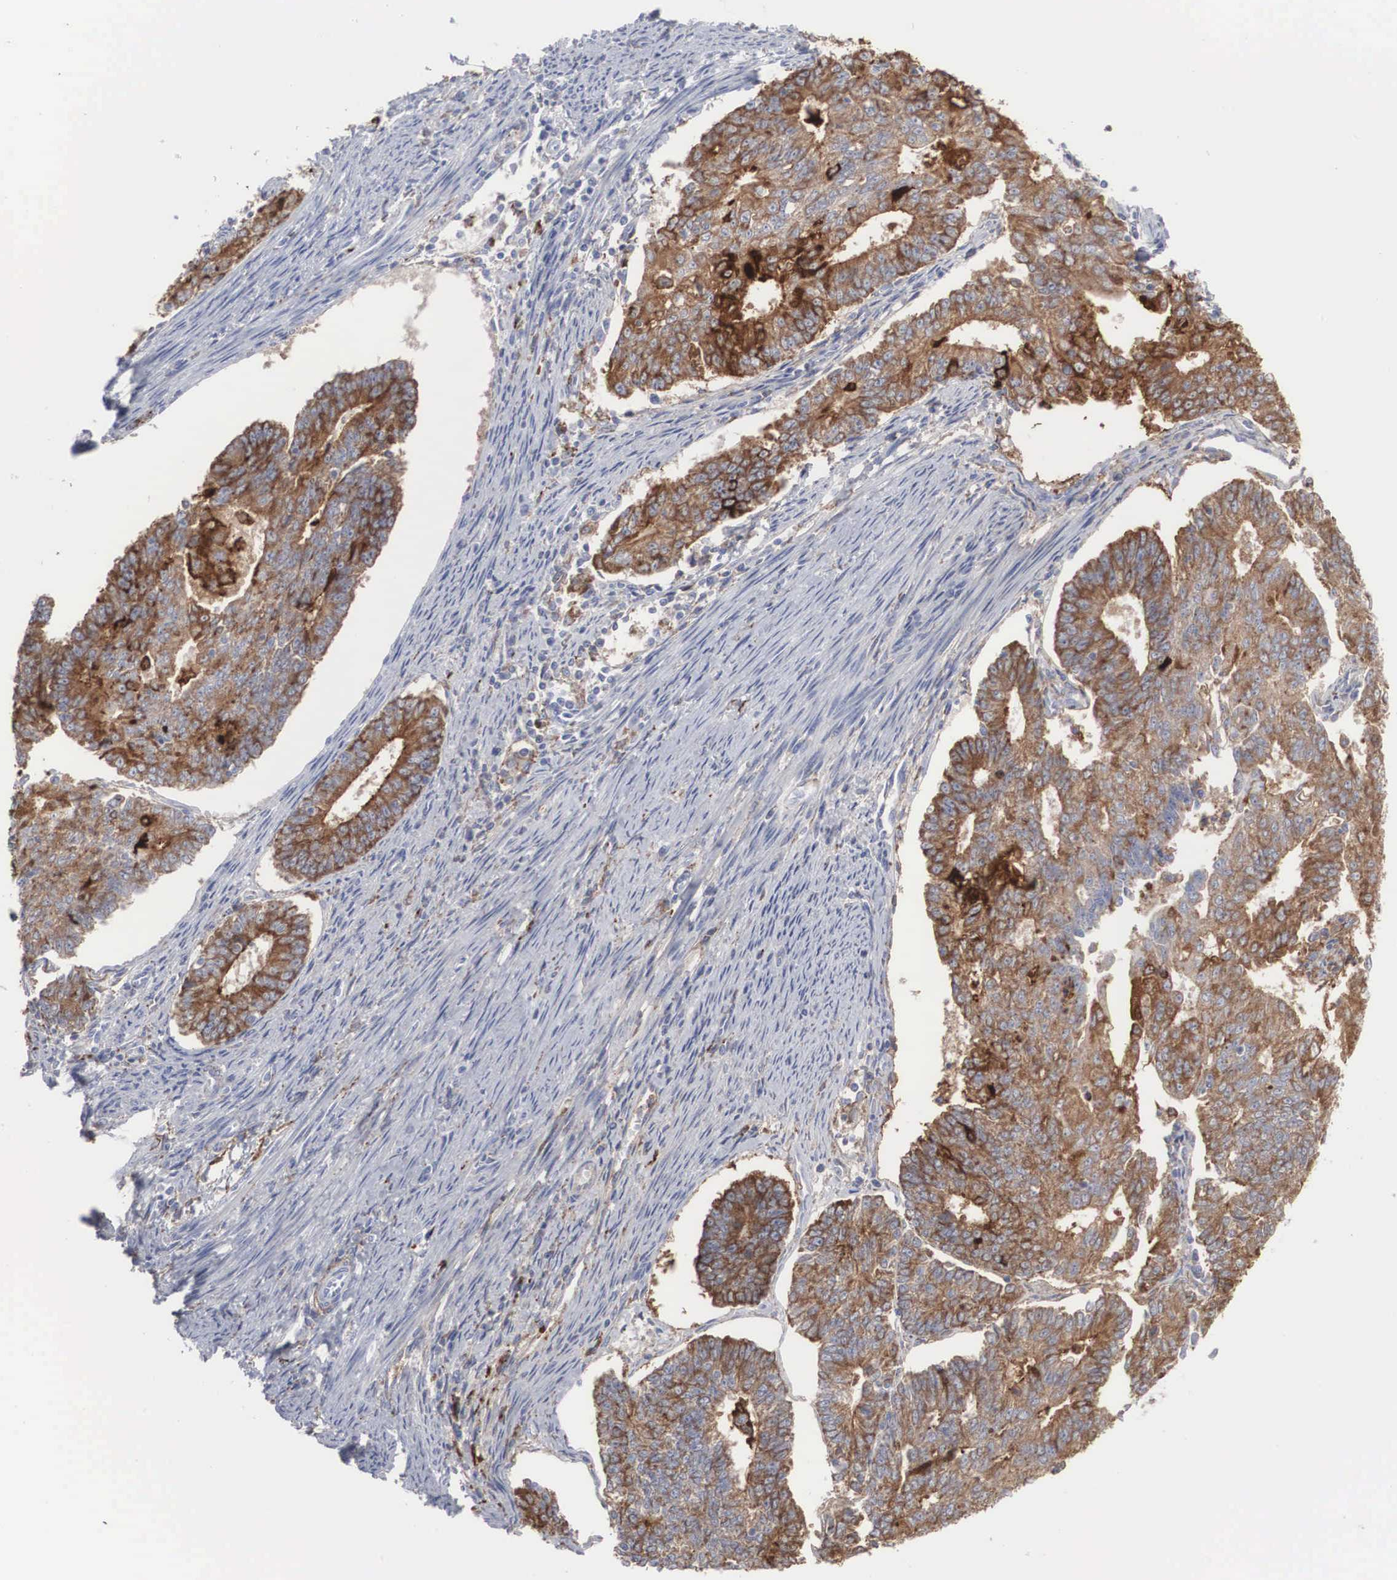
{"staining": {"intensity": "moderate", "quantity": ">75%", "location": "cytoplasmic/membranous"}, "tissue": "endometrial cancer", "cell_type": "Tumor cells", "image_type": "cancer", "snomed": [{"axis": "morphology", "description": "Adenocarcinoma, NOS"}, {"axis": "topography", "description": "Endometrium"}], "caption": "Protein positivity by immunohistochemistry shows moderate cytoplasmic/membranous expression in approximately >75% of tumor cells in adenocarcinoma (endometrial).", "gene": "LGALS3BP", "patient": {"sex": "female", "age": 56}}